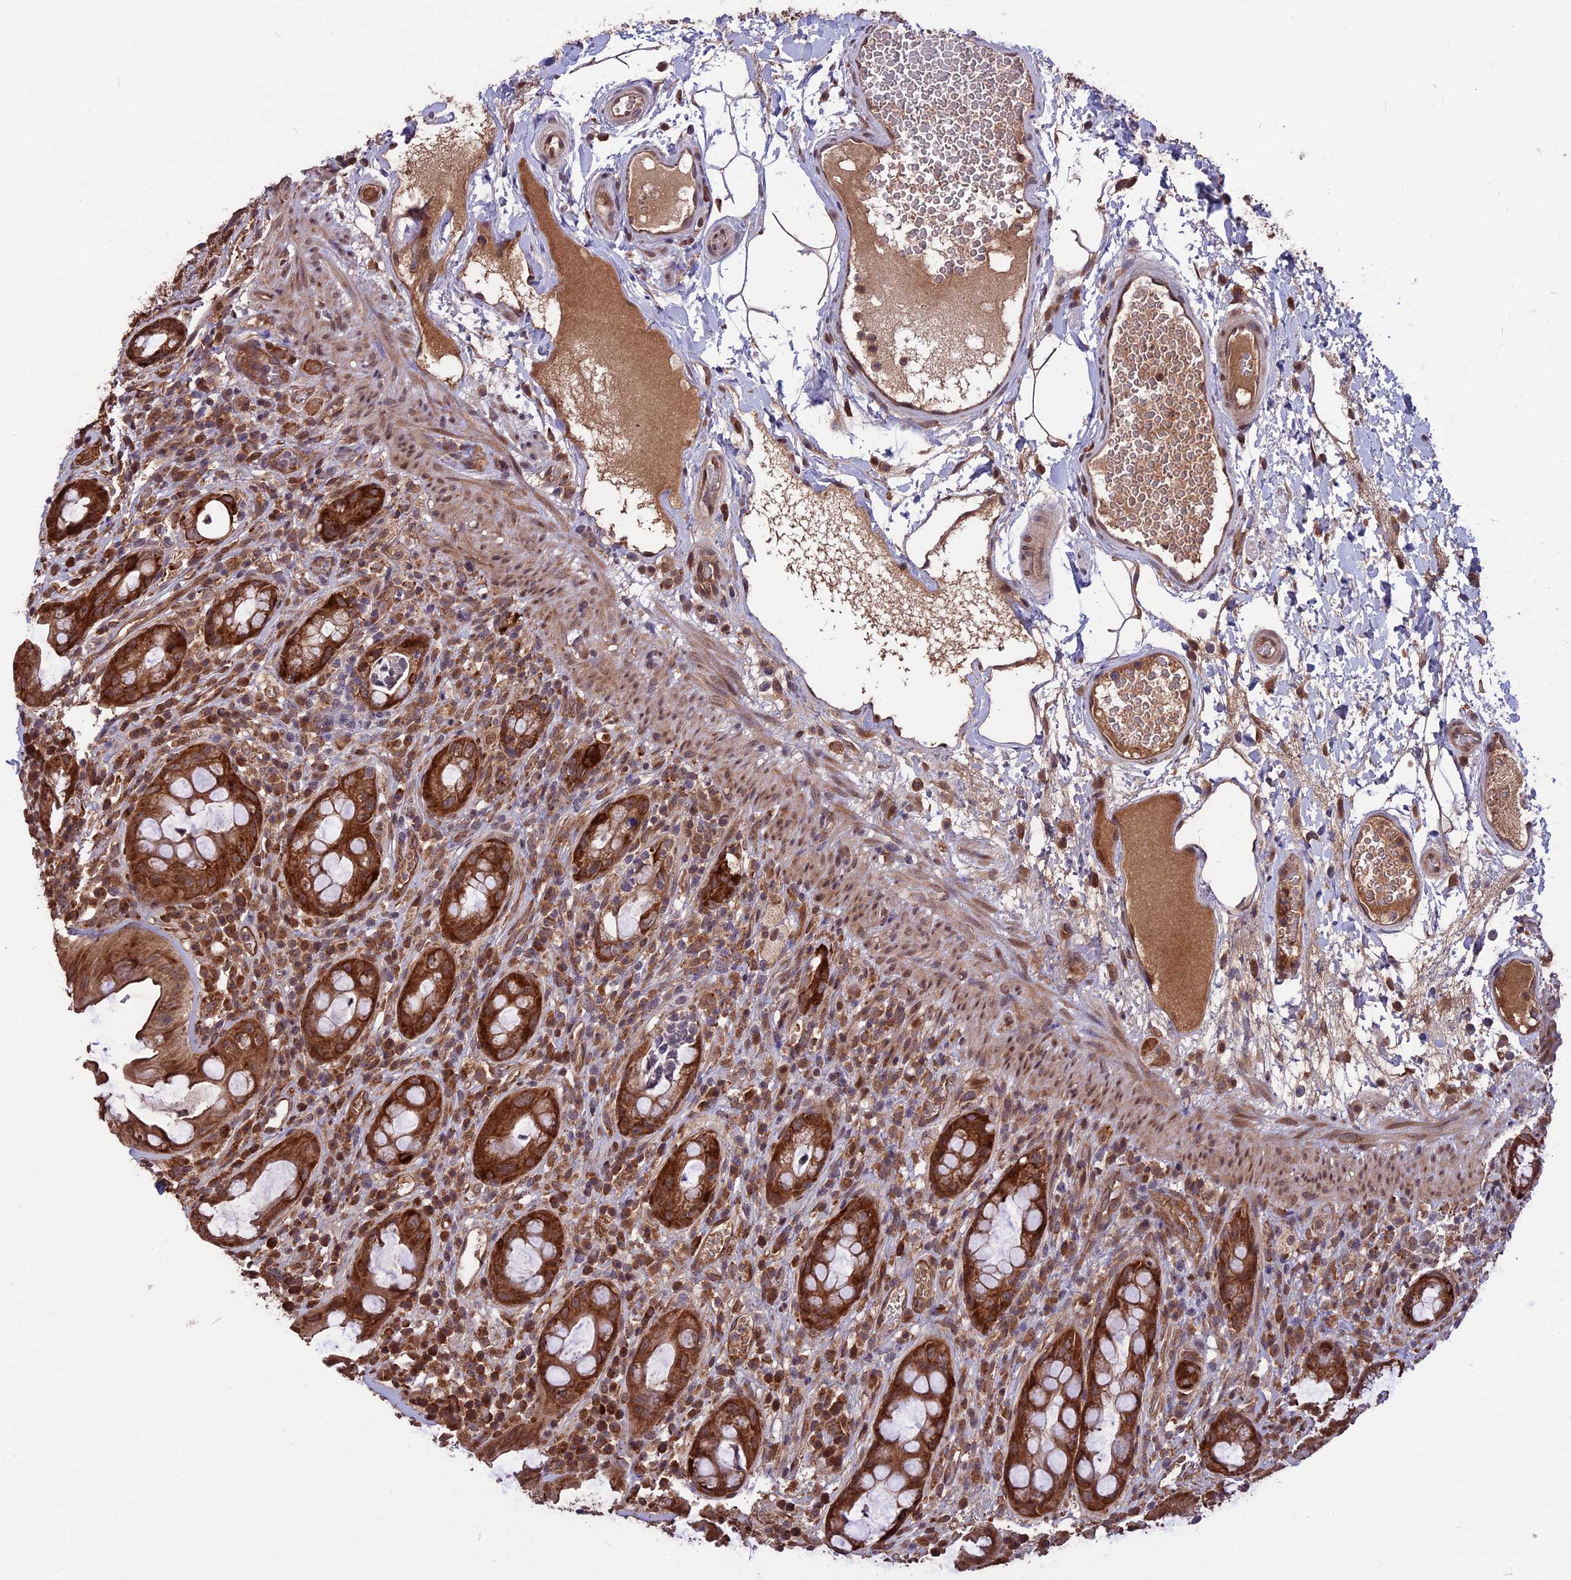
{"staining": {"intensity": "strong", "quantity": ">75%", "location": "cytoplasmic/membranous"}, "tissue": "rectum", "cell_type": "Glandular cells", "image_type": "normal", "snomed": [{"axis": "morphology", "description": "Normal tissue, NOS"}, {"axis": "topography", "description": "Rectum"}], "caption": "A micrograph of human rectum stained for a protein demonstrates strong cytoplasmic/membranous brown staining in glandular cells.", "gene": "ZNF598", "patient": {"sex": "female", "age": 57}}